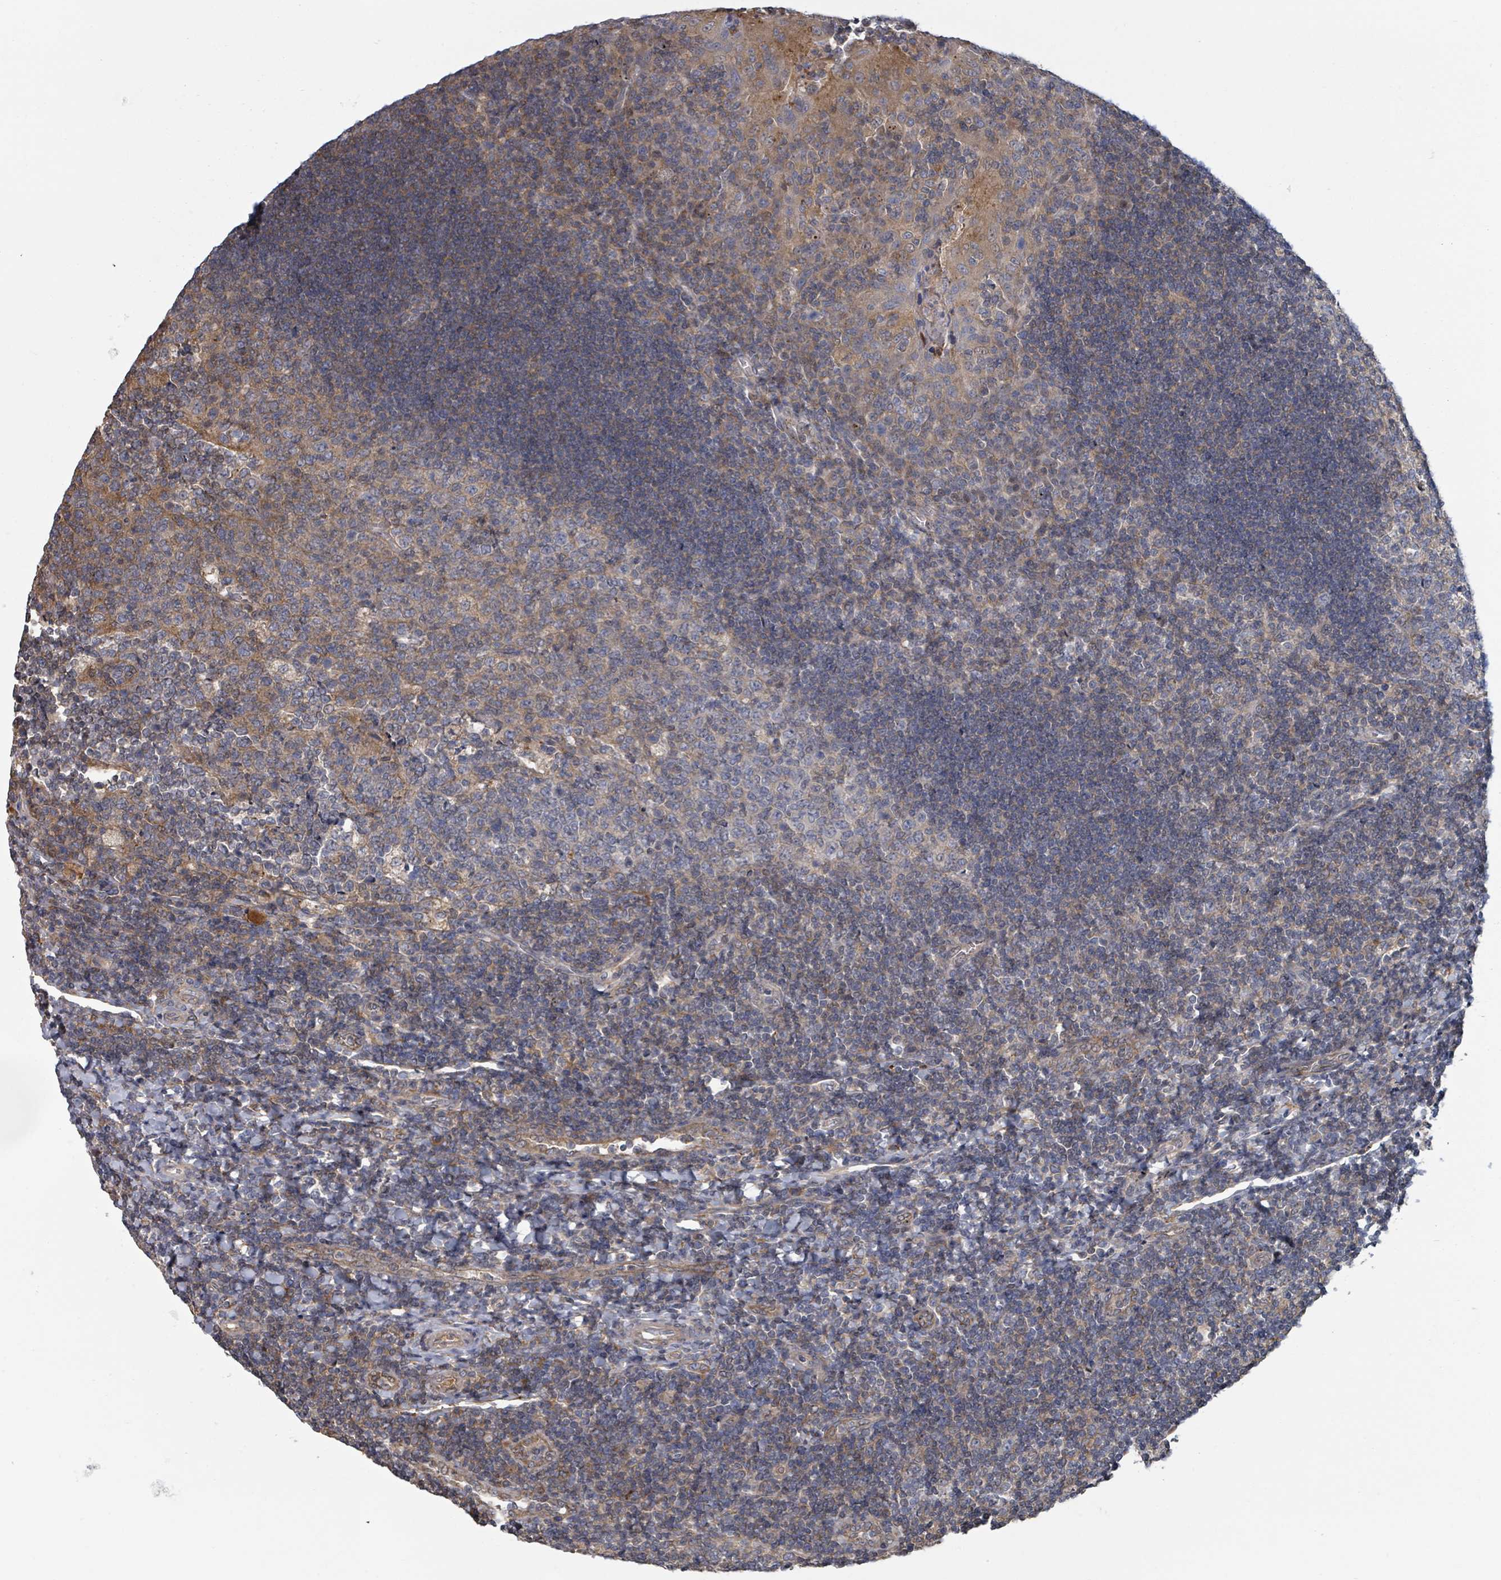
{"staining": {"intensity": "weak", "quantity": "<25%", "location": "cytoplasmic/membranous"}, "tissue": "tonsil", "cell_type": "Germinal center cells", "image_type": "normal", "snomed": [{"axis": "morphology", "description": "Normal tissue, NOS"}, {"axis": "topography", "description": "Tonsil"}], "caption": "Immunohistochemistry image of normal tonsil: human tonsil stained with DAB exhibits no significant protein staining in germinal center cells. Brightfield microscopy of immunohistochemistry (IHC) stained with DAB (brown) and hematoxylin (blue), captured at high magnification.", "gene": "GABBR1", "patient": {"sex": "male", "age": 17}}